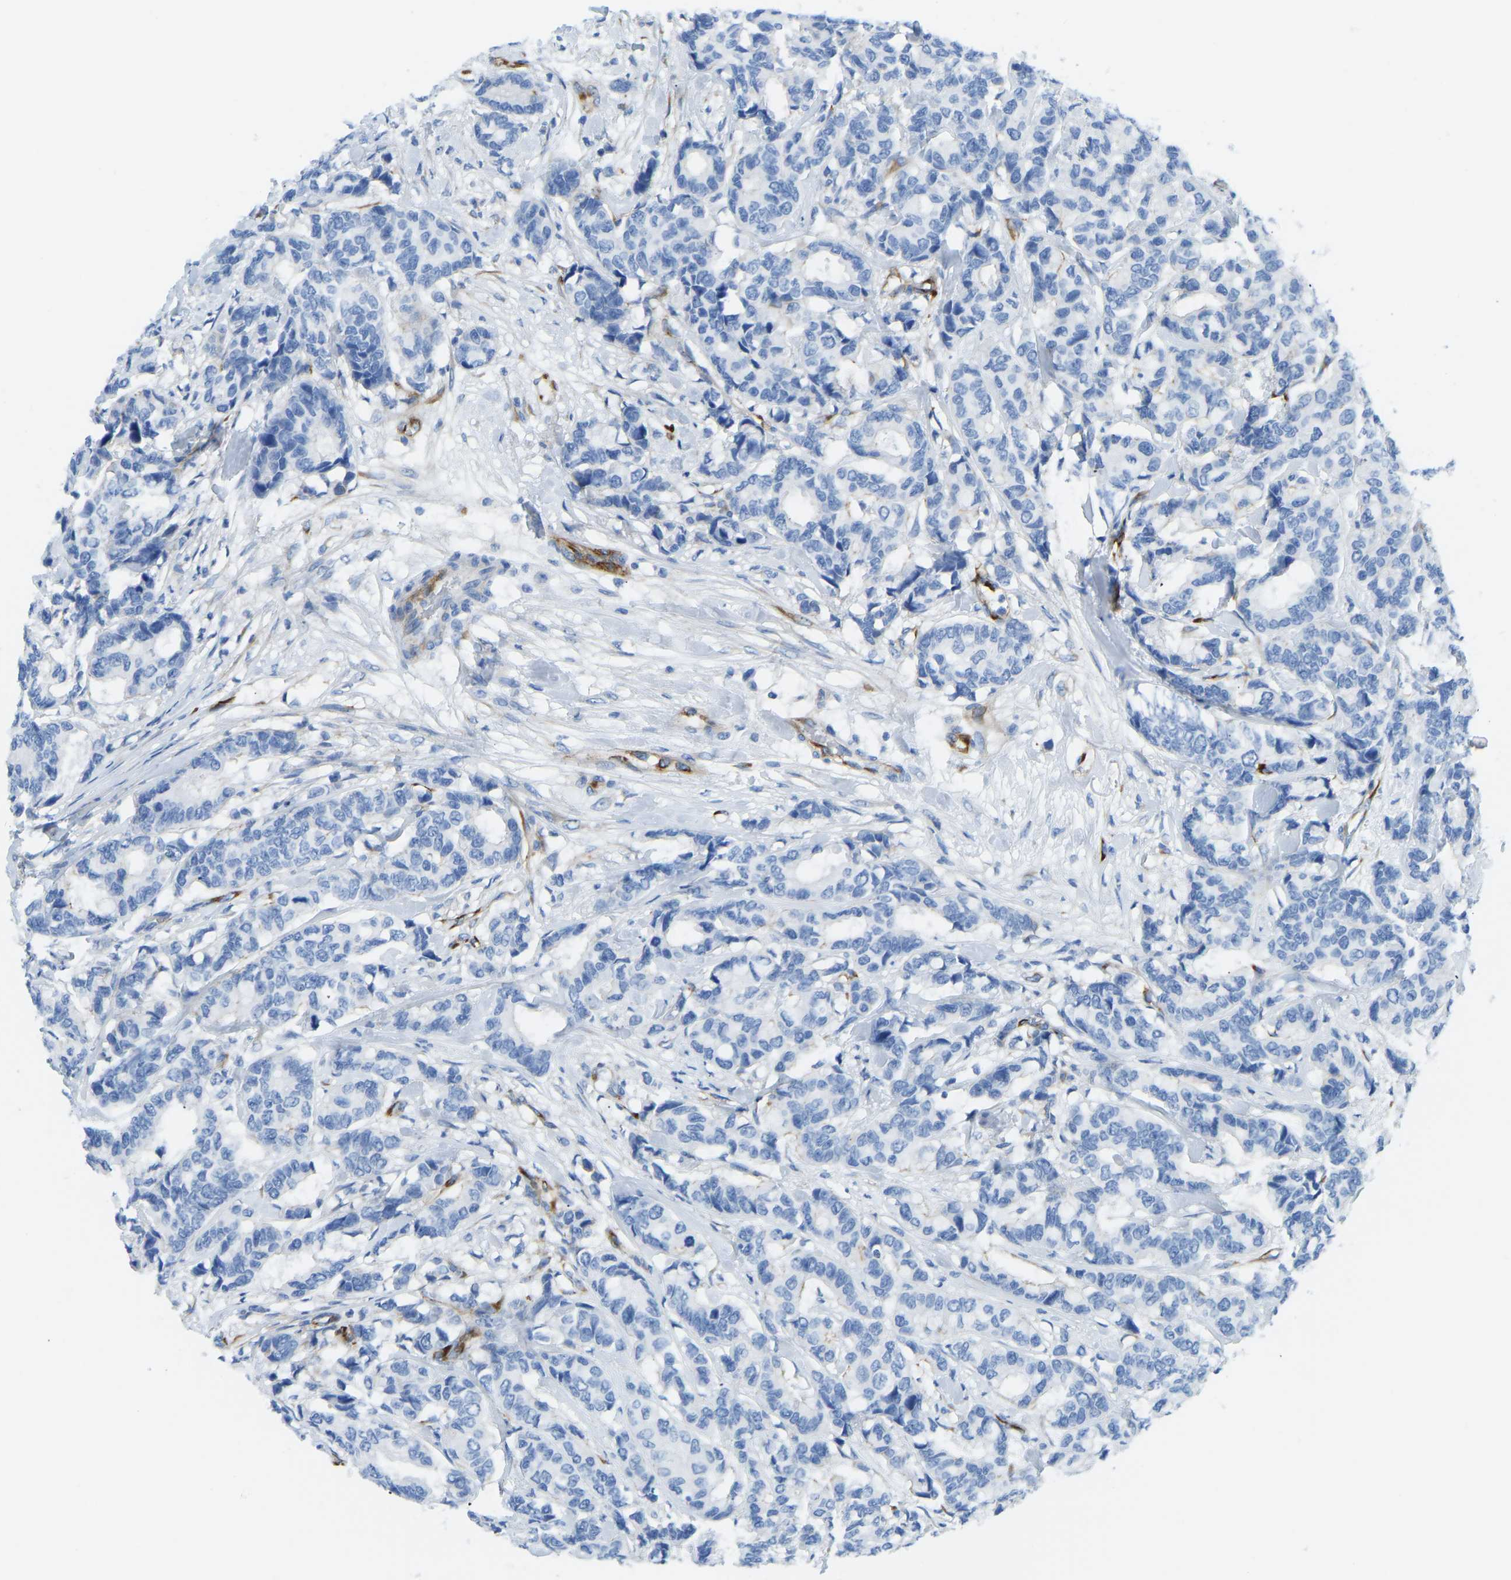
{"staining": {"intensity": "negative", "quantity": "none", "location": "none"}, "tissue": "breast cancer", "cell_type": "Tumor cells", "image_type": "cancer", "snomed": [{"axis": "morphology", "description": "Duct carcinoma"}, {"axis": "topography", "description": "Breast"}], "caption": "Immunohistochemical staining of infiltrating ductal carcinoma (breast) reveals no significant positivity in tumor cells.", "gene": "COL15A1", "patient": {"sex": "female", "age": 87}}